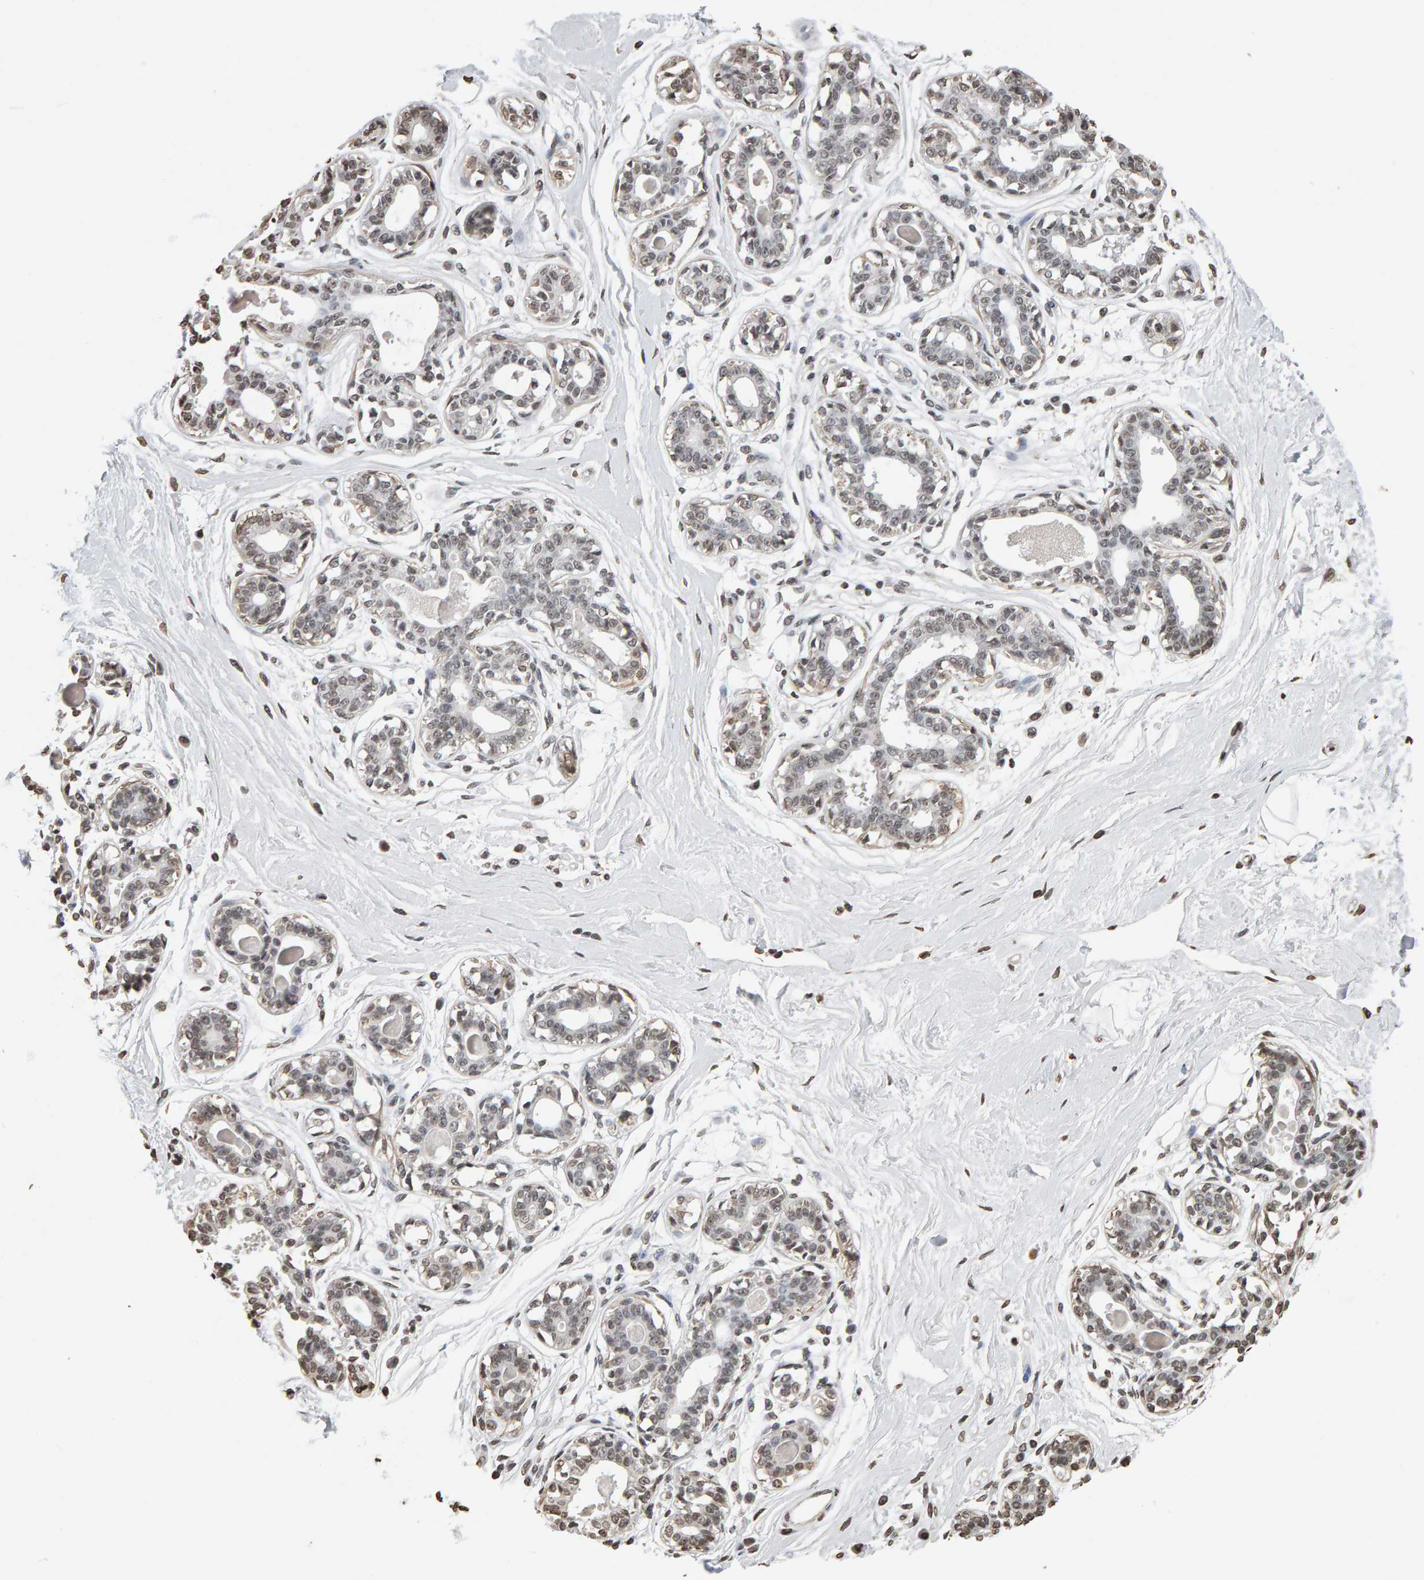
{"staining": {"intensity": "moderate", "quantity": ">75%", "location": "nuclear"}, "tissue": "breast", "cell_type": "Adipocytes", "image_type": "normal", "snomed": [{"axis": "morphology", "description": "Normal tissue, NOS"}, {"axis": "topography", "description": "Breast"}], "caption": "Immunohistochemistry (IHC) (DAB) staining of normal human breast reveals moderate nuclear protein staining in approximately >75% of adipocytes. The protein of interest is stained brown, and the nuclei are stained in blue (DAB (3,3'-diaminobenzidine) IHC with brightfield microscopy, high magnification).", "gene": "AFF4", "patient": {"sex": "female", "age": 45}}